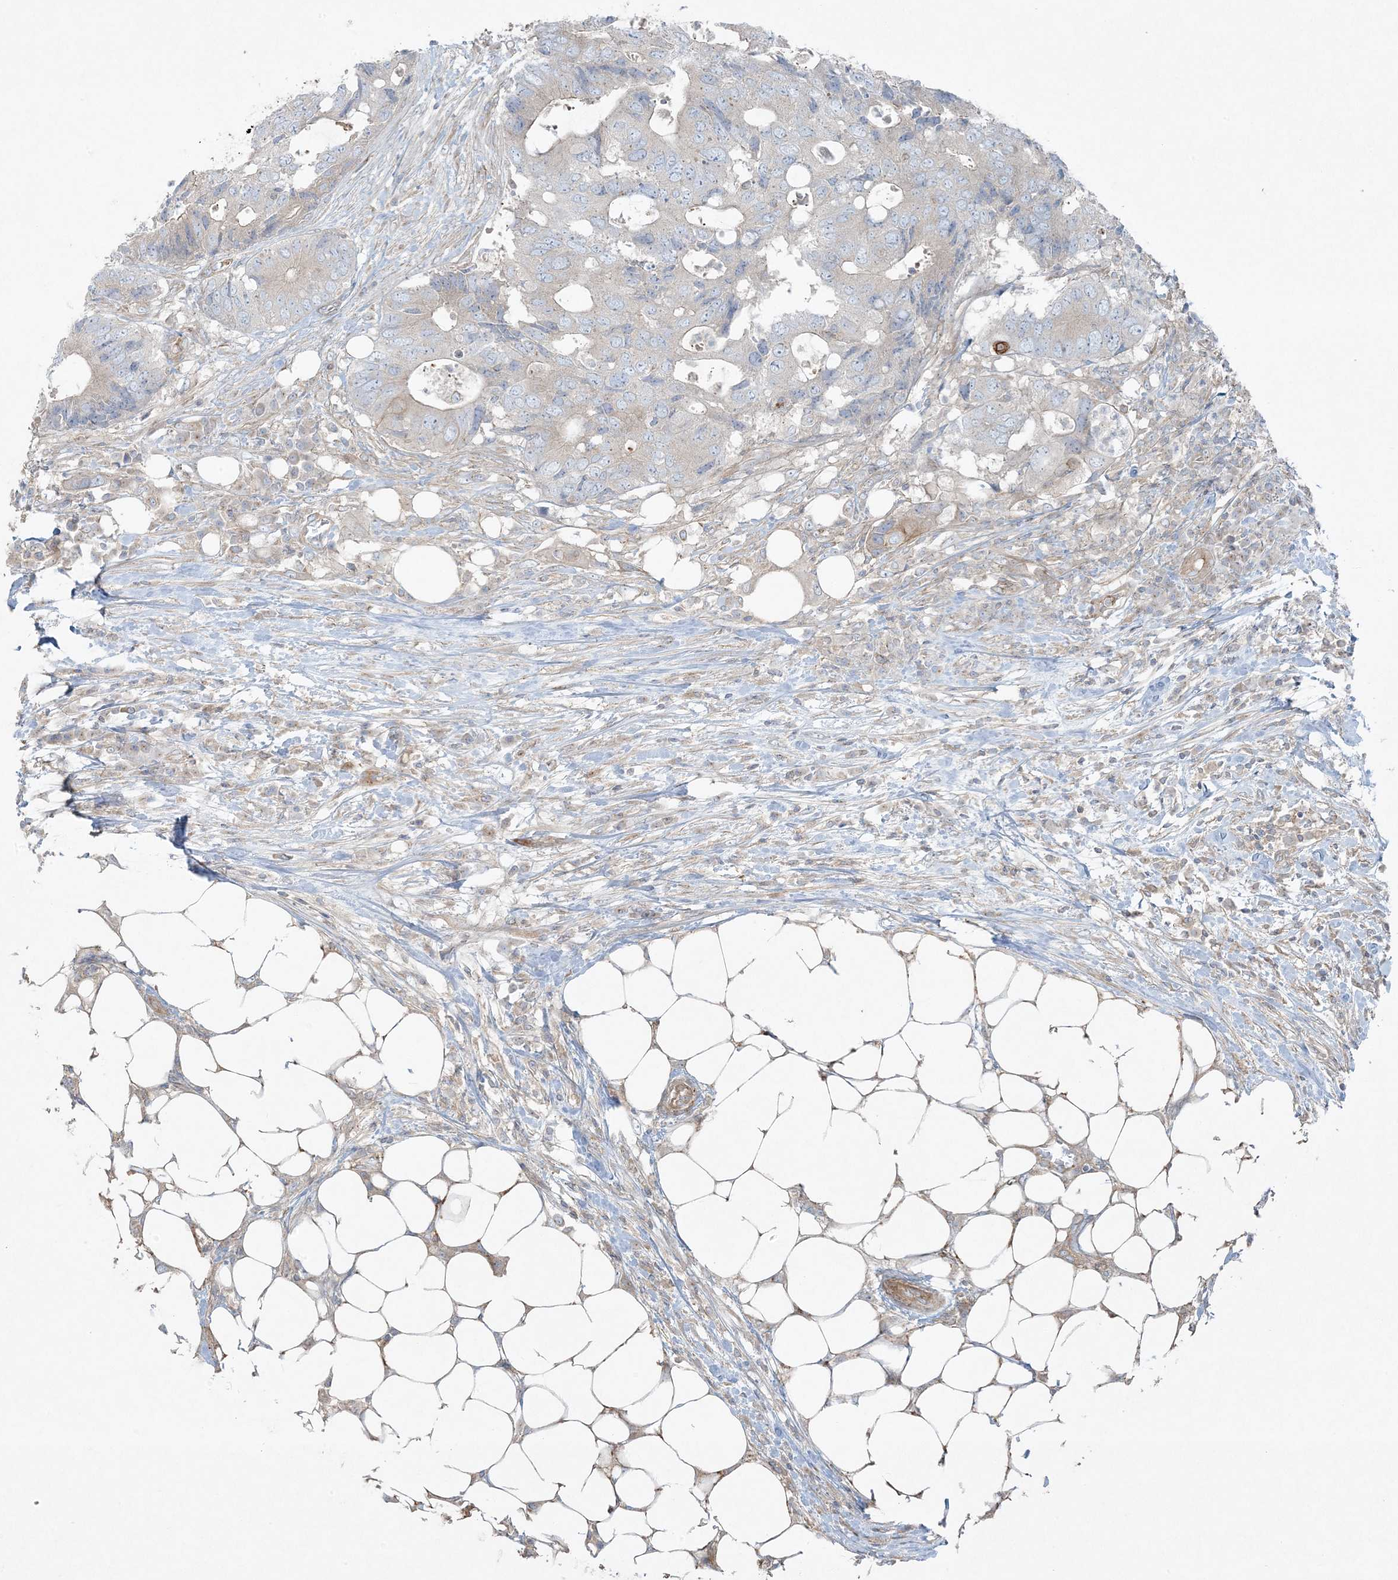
{"staining": {"intensity": "weak", "quantity": "<25%", "location": "cytoplasmic/membranous"}, "tissue": "colorectal cancer", "cell_type": "Tumor cells", "image_type": "cancer", "snomed": [{"axis": "morphology", "description": "Adenocarcinoma, NOS"}, {"axis": "topography", "description": "Colon"}], "caption": "This is a image of immunohistochemistry staining of colorectal cancer, which shows no staining in tumor cells. (Stains: DAB immunohistochemistry with hematoxylin counter stain, Microscopy: brightfield microscopy at high magnification).", "gene": "PIK3R4", "patient": {"sex": "male", "age": 71}}